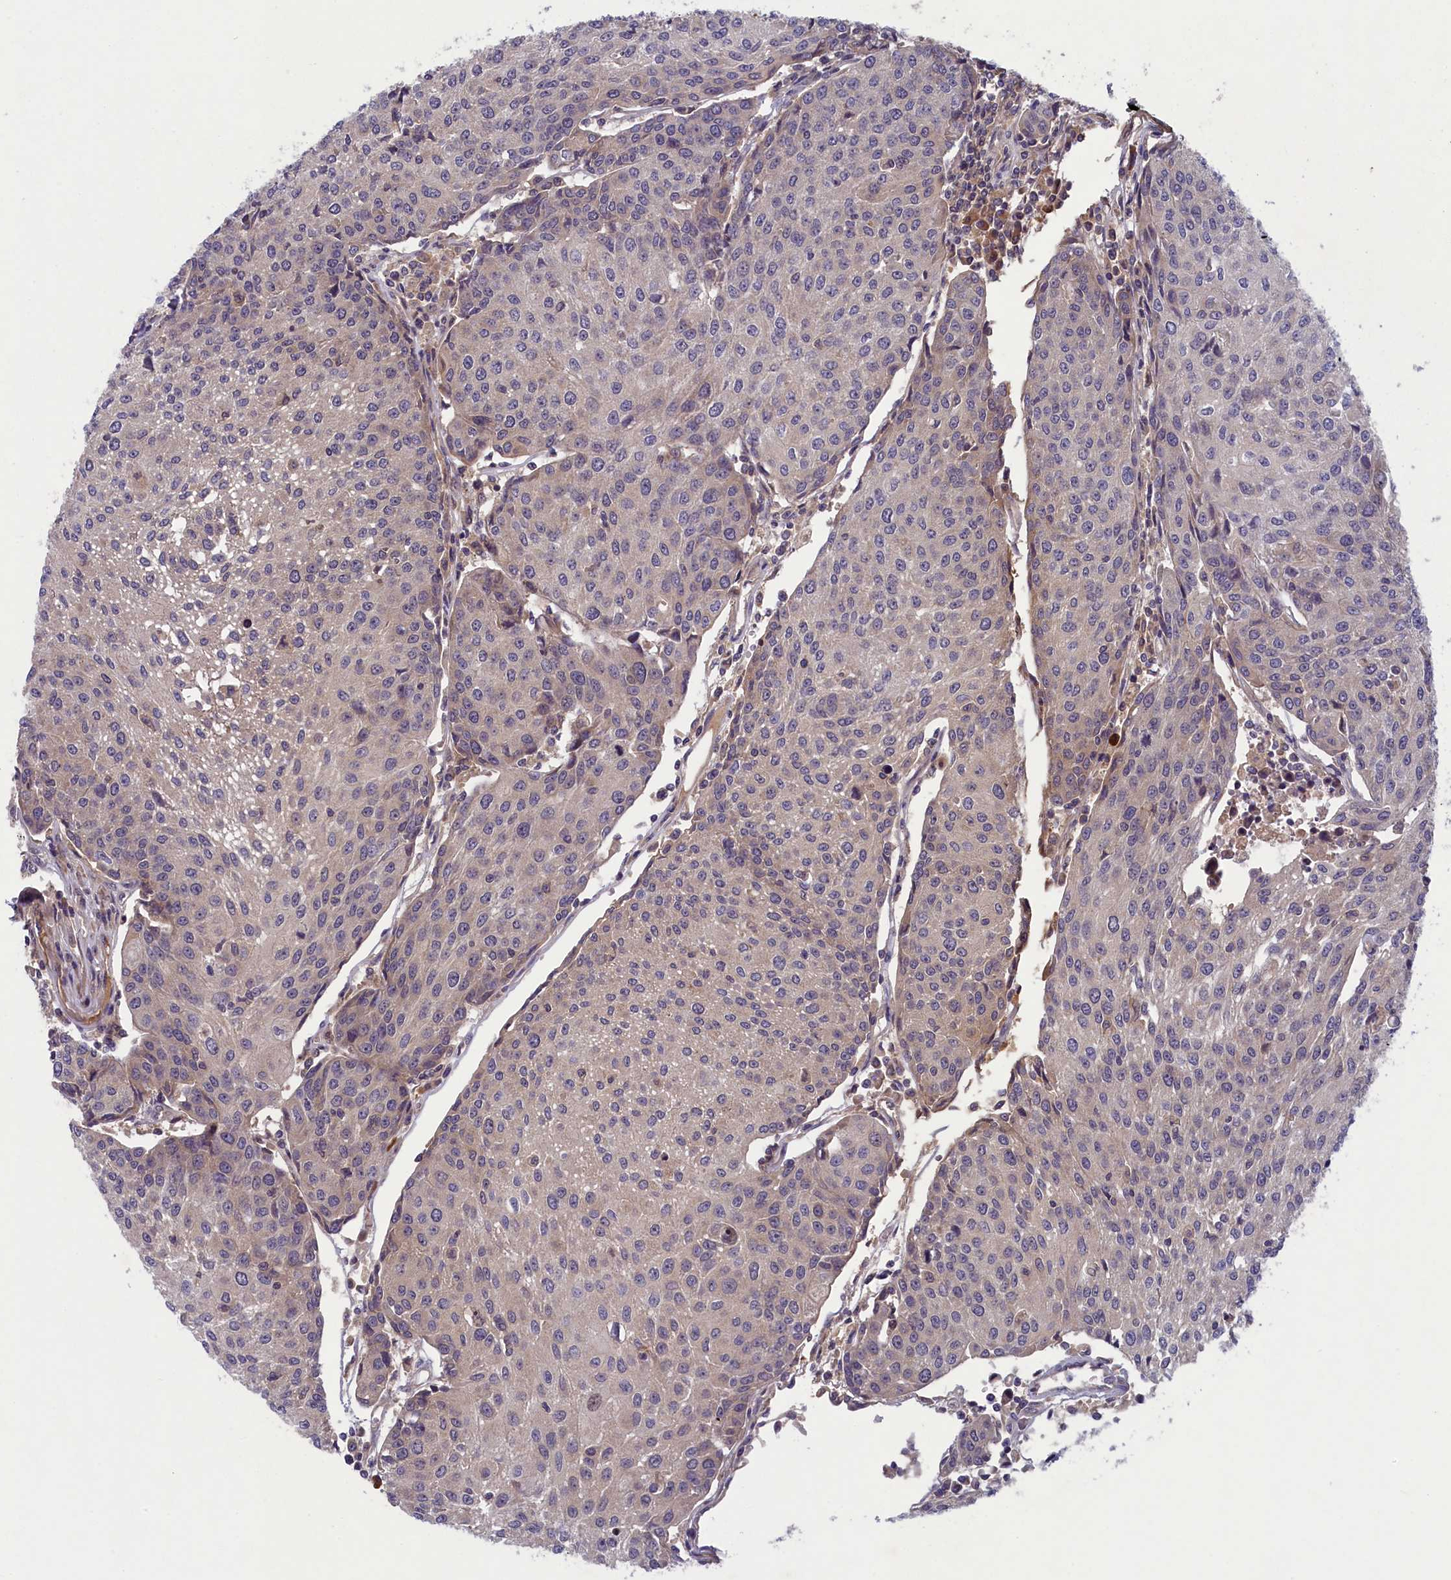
{"staining": {"intensity": "negative", "quantity": "none", "location": "none"}, "tissue": "urothelial cancer", "cell_type": "Tumor cells", "image_type": "cancer", "snomed": [{"axis": "morphology", "description": "Urothelial carcinoma, High grade"}, {"axis": "topography", "description": "Urinary bladder"}], "caption": "Immunohistochemical staining of human high-grade urothelial carcinoma displays no significant positivity in tumor cells.", "gene": "NUBP1", "patient": {"sex": "female", "age": 85}}